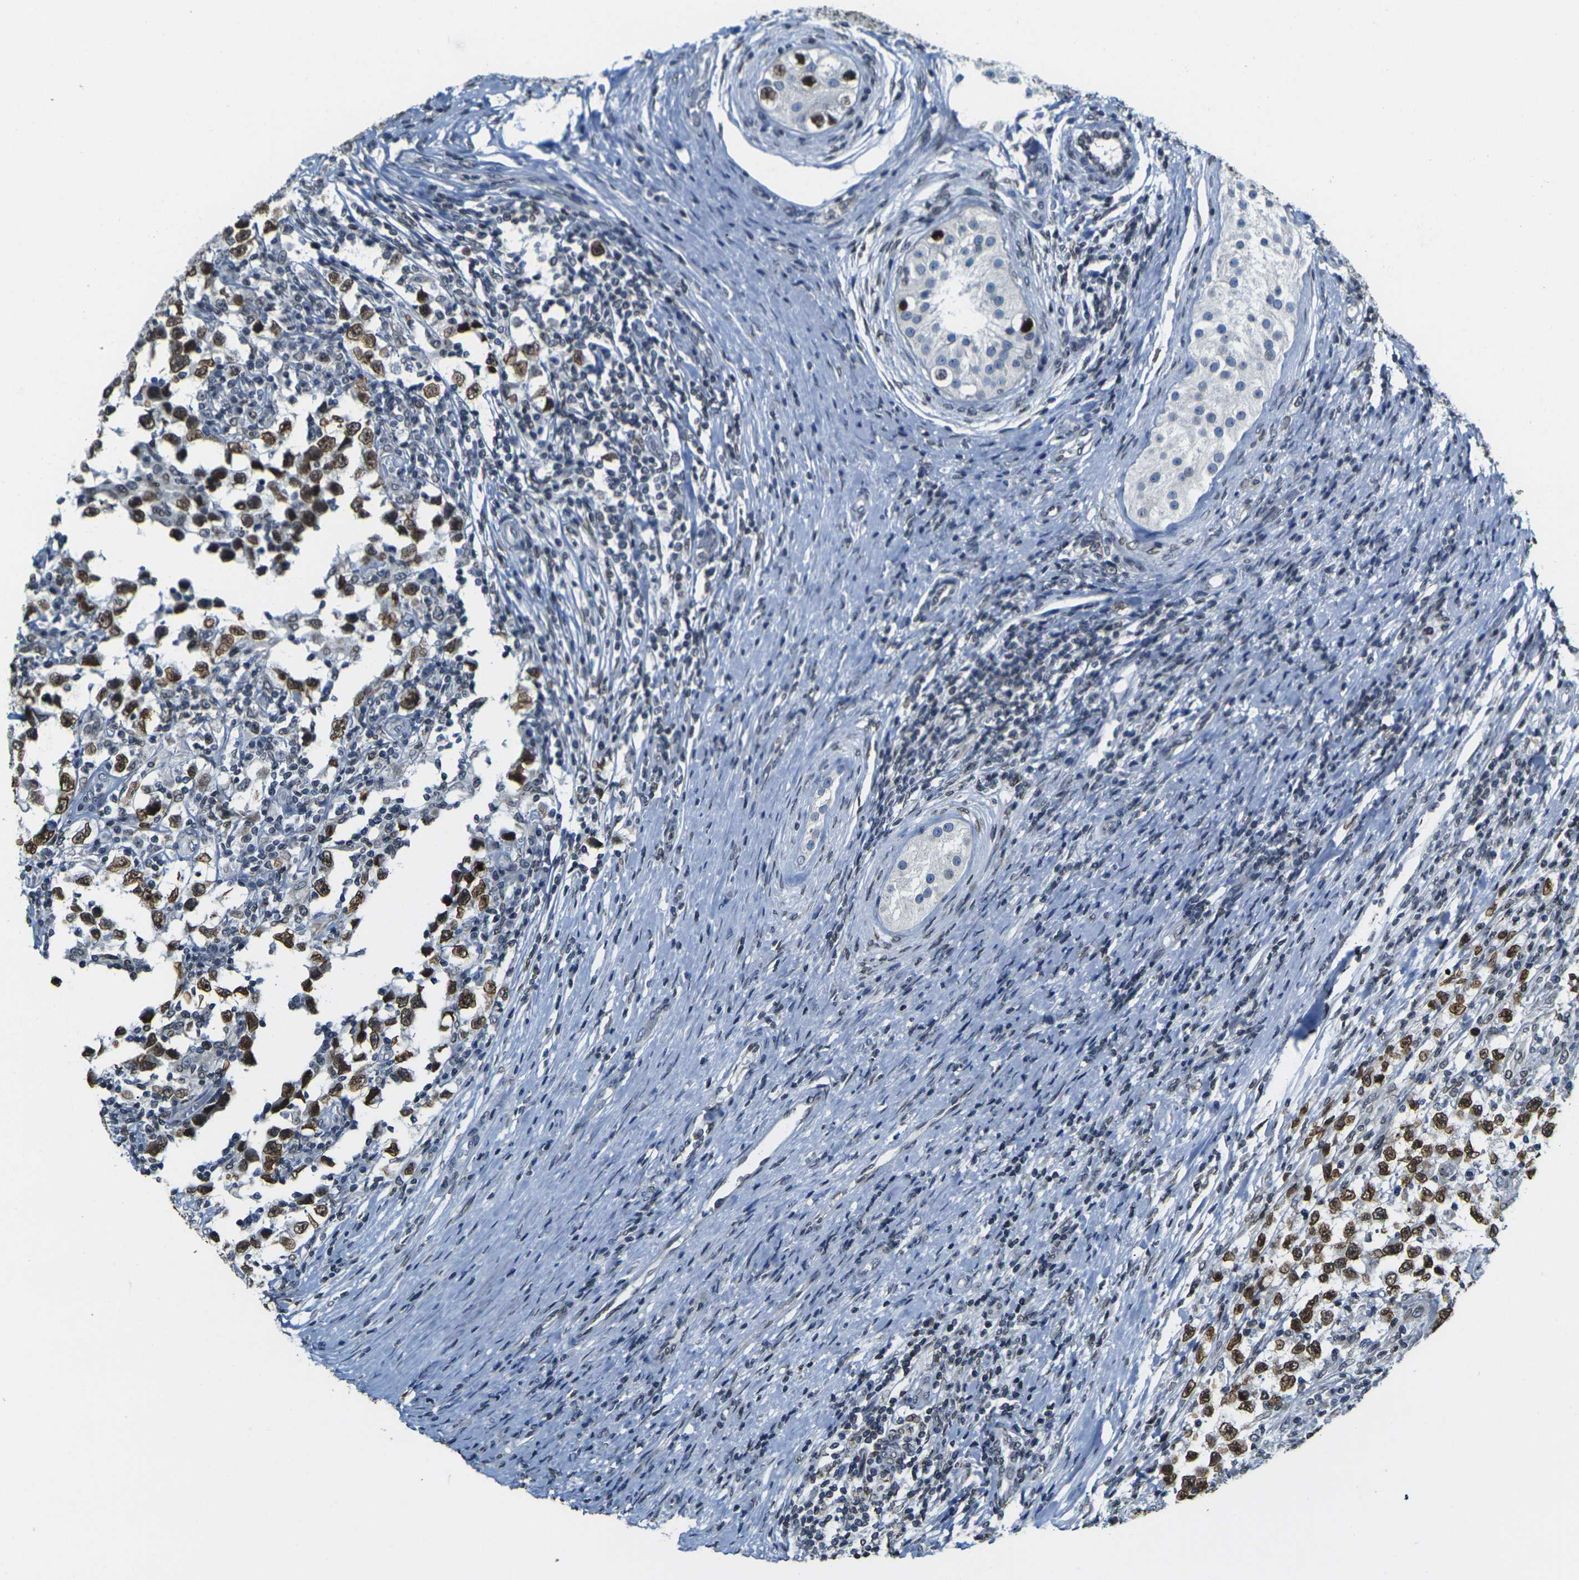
{"staining": {"intensity": "moderate", "quantity": ">75%", "location": "cytoplasmic/membranous,nuclear"}, "tissue": "testis cancer", "cell_type": "Tumor cells", "image_type": "cancer", "snomed": [{"axis": "morphology", "description": "Carcinoma, Embryonal, NOS"}, {"axis": "topography", "description": "Testis"}], "caption": "IHC (DAB) staining of testis cancer (embryonal carcinoma) shows moderate cytoplasmic/membranous and nuclear protein staining in about >75% of tumor cells. The protein of interest is stained brown, and the nuclei are stained in blue (DAB IHC with brightfield microscopy, high magnification).", "gene": "BRDT", "patient": {"sex": "male", "age": 21}}